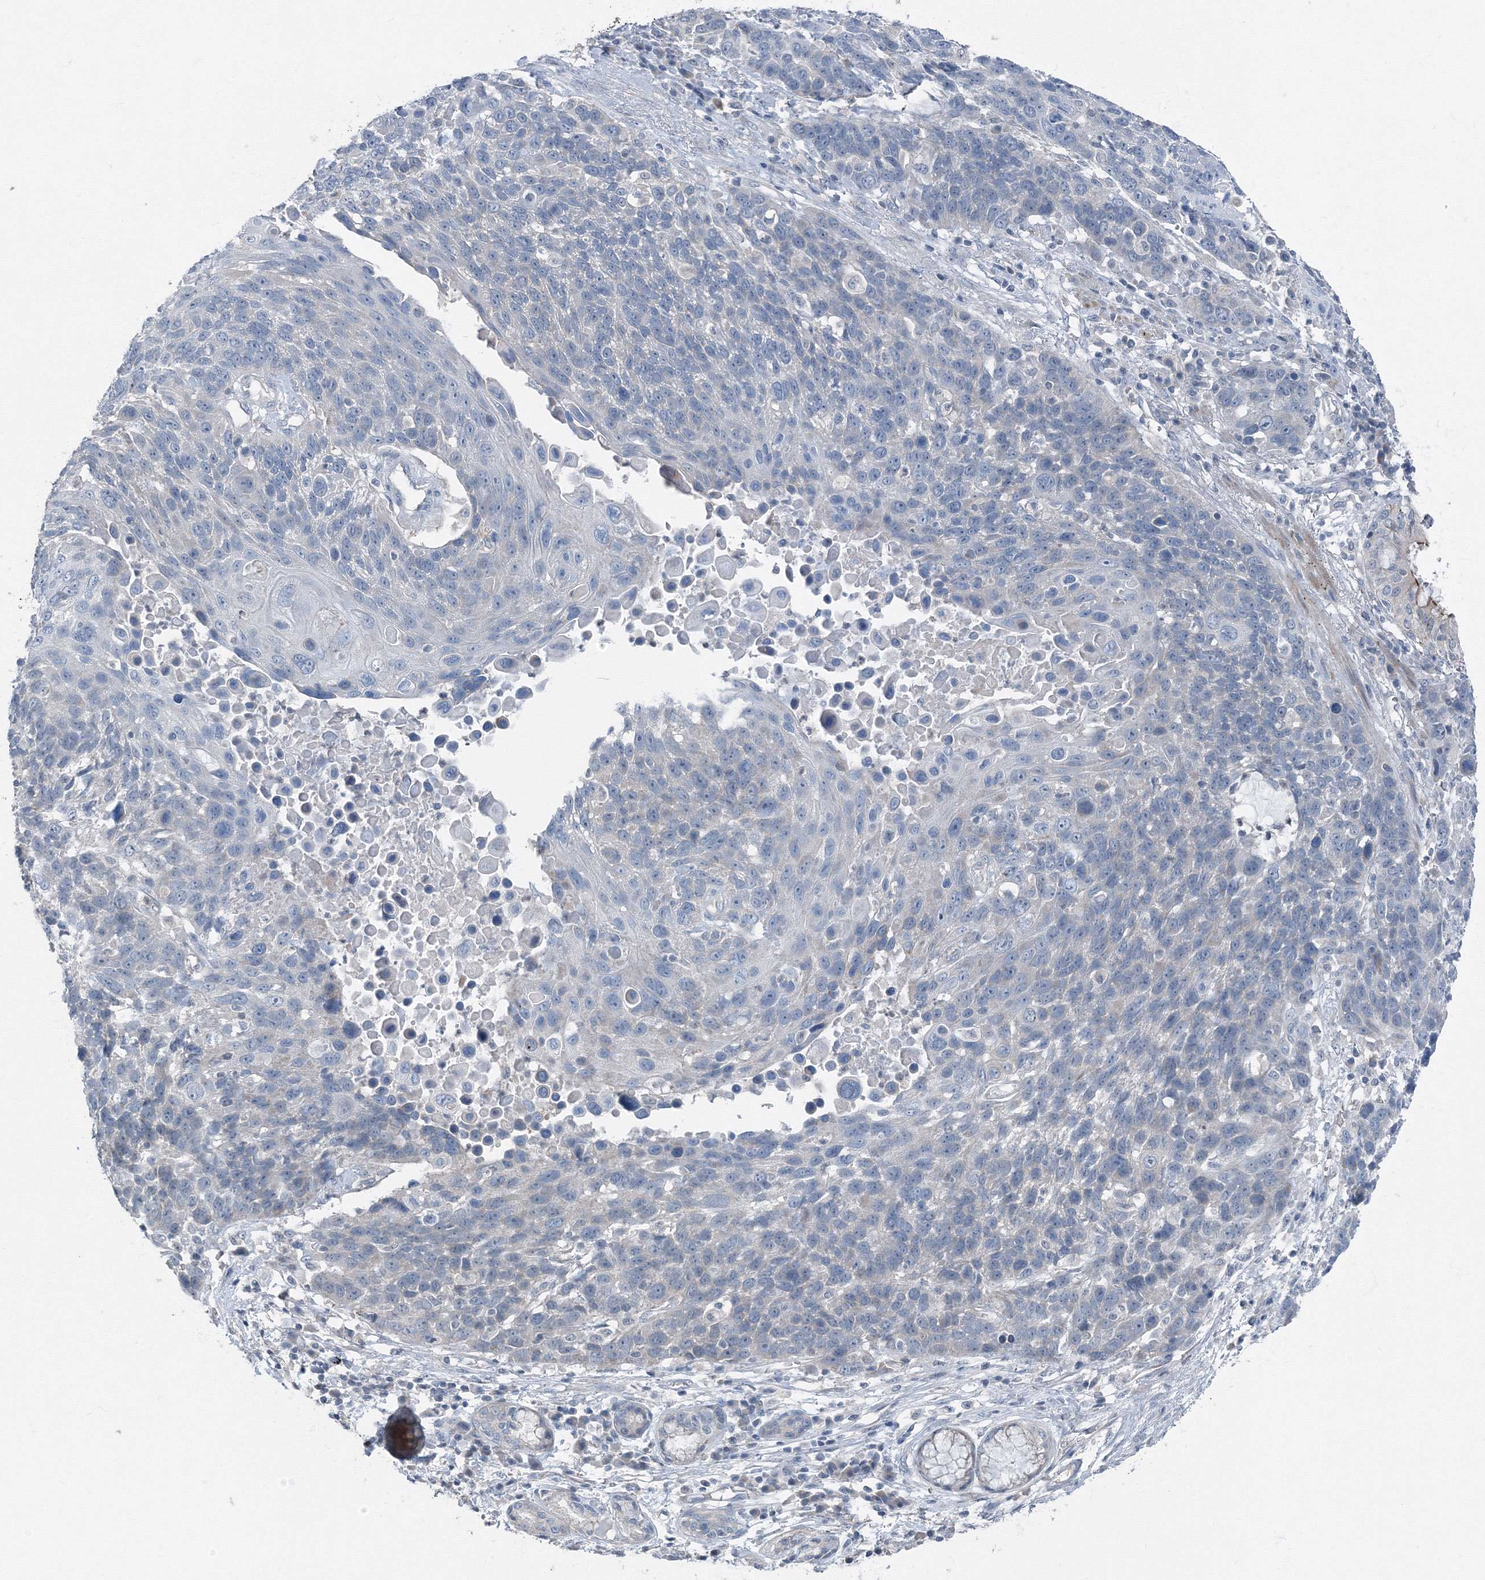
{"staining": {"intensity": "negative", "quantity": "none", "location": "none"}, "tissue": "lung cancer", "cell_type": "Tumor cells", "image_type": "cancer", "snomed": [{"axis": "morphology", "description": "Squamous cell carcinoma, NOS"}, {"axis": "topography", "description": "Lung"}], "caption": "Immunohistochemistry (IHC) photomicrograph of neoplastic tissue: lung cancer (squamous cell carcinoma) stained with DAB (3,3'-diaminobenzidine) demonstrates no significant protein staining in tumor cells. (Immunohistochemistry, brightfield microscopy, high magnification).", "gene": "AASDH", "patient": {"sex": "male", "age": 66}}